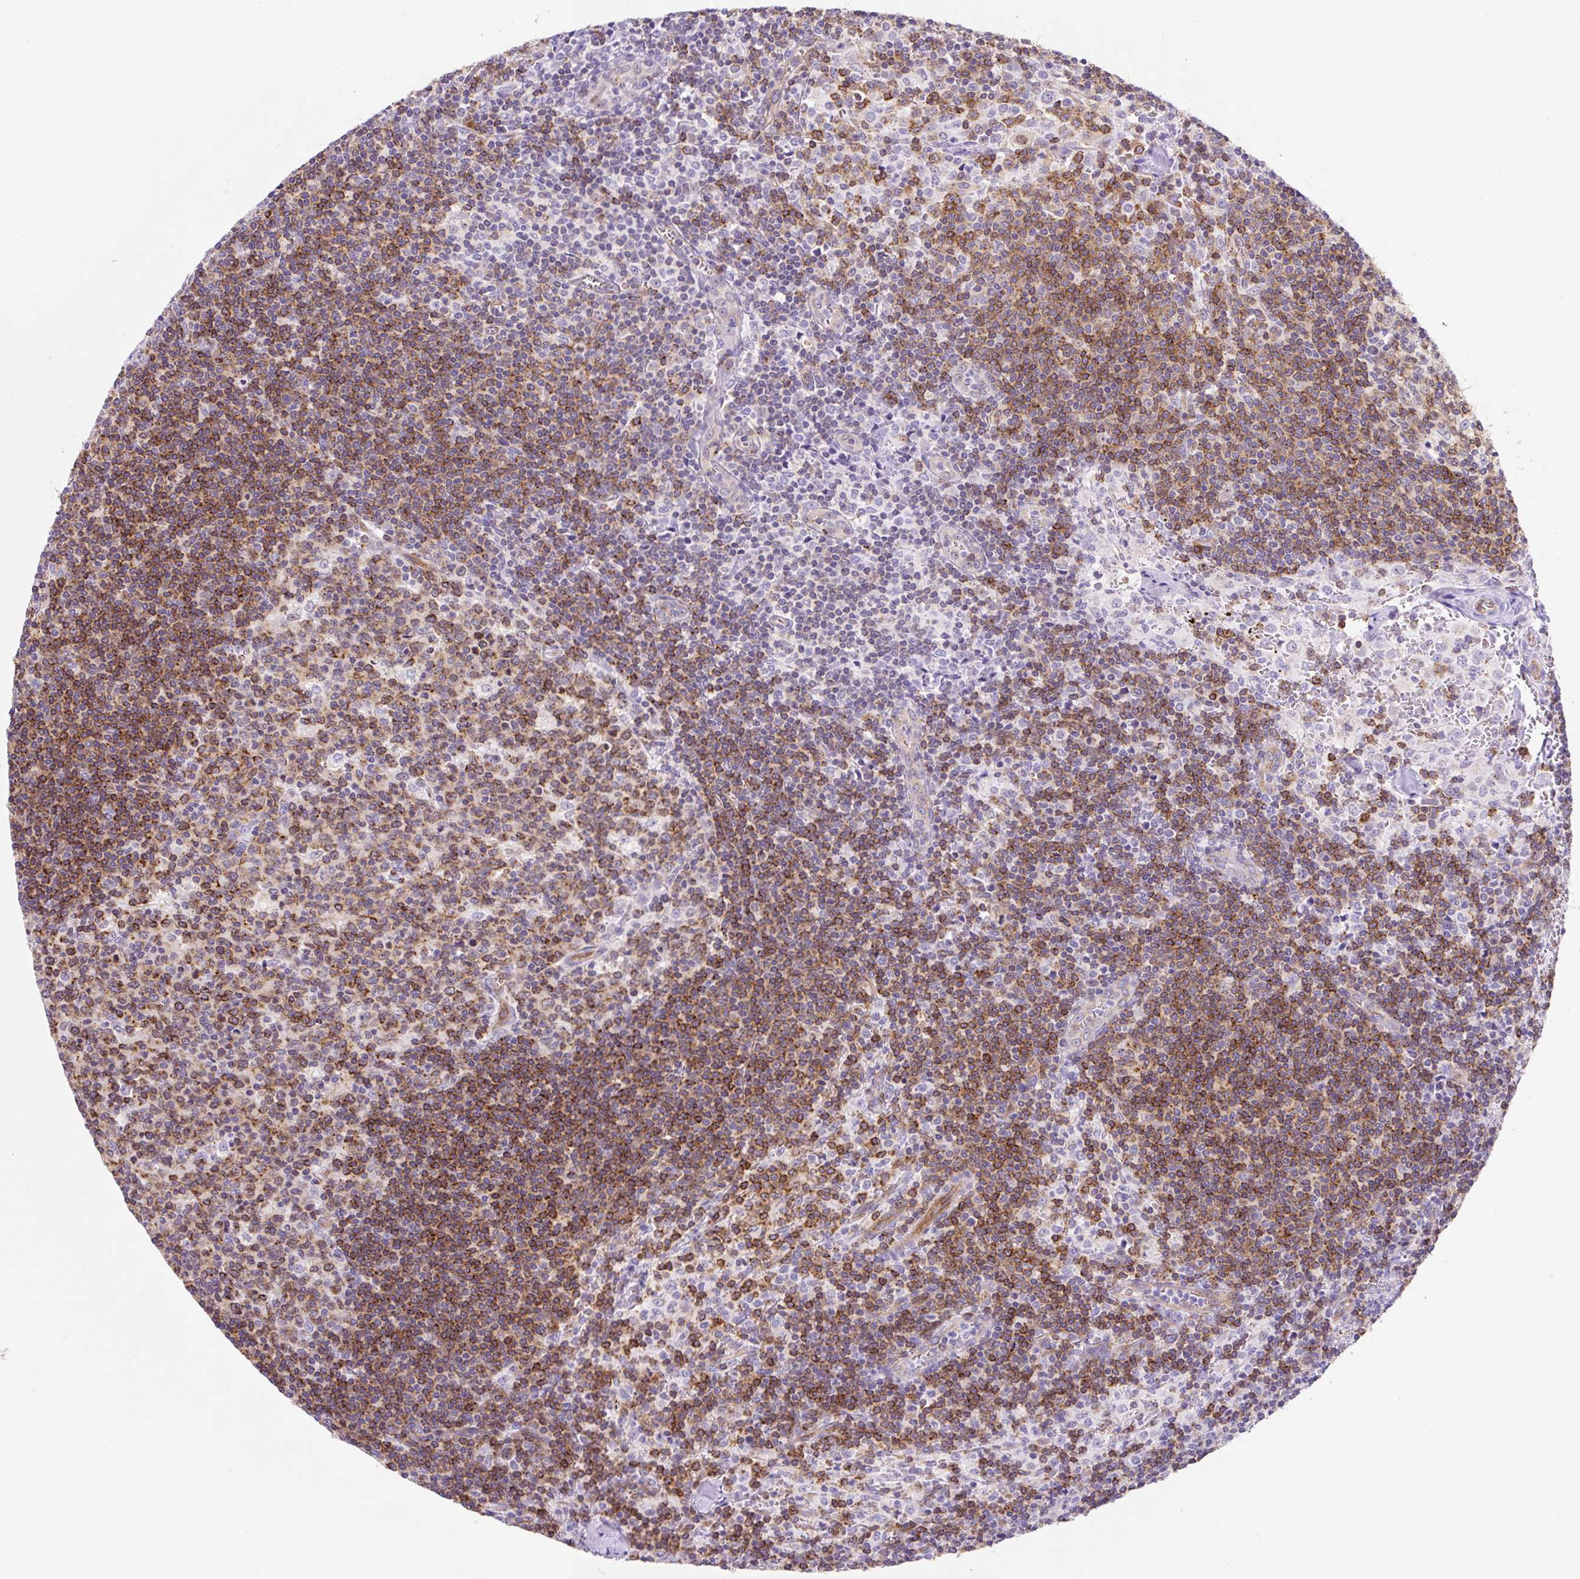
{"staining": {"intensity": "strong", "quantity": "25%-75%", "location": "cytoplasmic/membranous"}, "tissue": "lymph node", "cell_type": "Germinal center cells", "image_type": "normal", "snomed": [{"axis": "morphology", "description": "Normal tissue, NOS"}, {"axis": "topography", "description": "Lymph node"}], "caption": "Protein expression by immunohistochemistry (IHC) reveals strong cytoplasmic/membranous staining in about 25%-75% of germinal center cells in normal lymph node.", "gene": "HIP1R", "patient": {"sex": "female", "age": 45}}